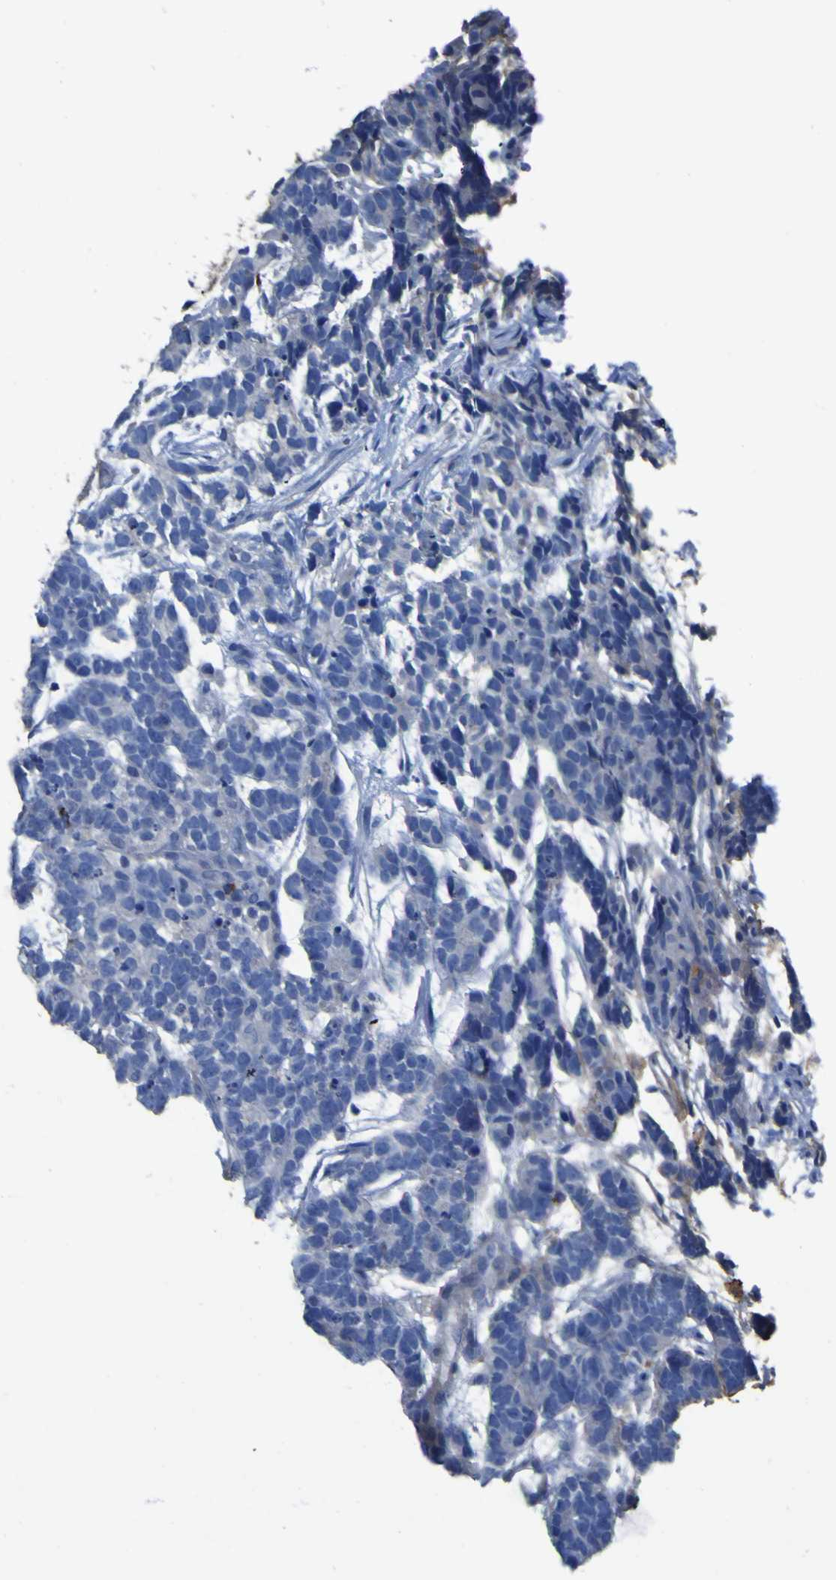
{"staining": {"intensity": "negative", "quantity": "none", "location": "none"}, "tissue": "testis cancer", "cell_type": "Tumor cells", "image_type": "cancer", "snomed": [{"axis": "morphology", "description": "Carcinoma, Embryonal, NOS"}, {"axis": "topography", "description": "Testis"}], "caption": "Tumor cells show no significant staining in testis cancer.", "gene": "AGO4", "patient": {"sex": "male", "age": 26}}